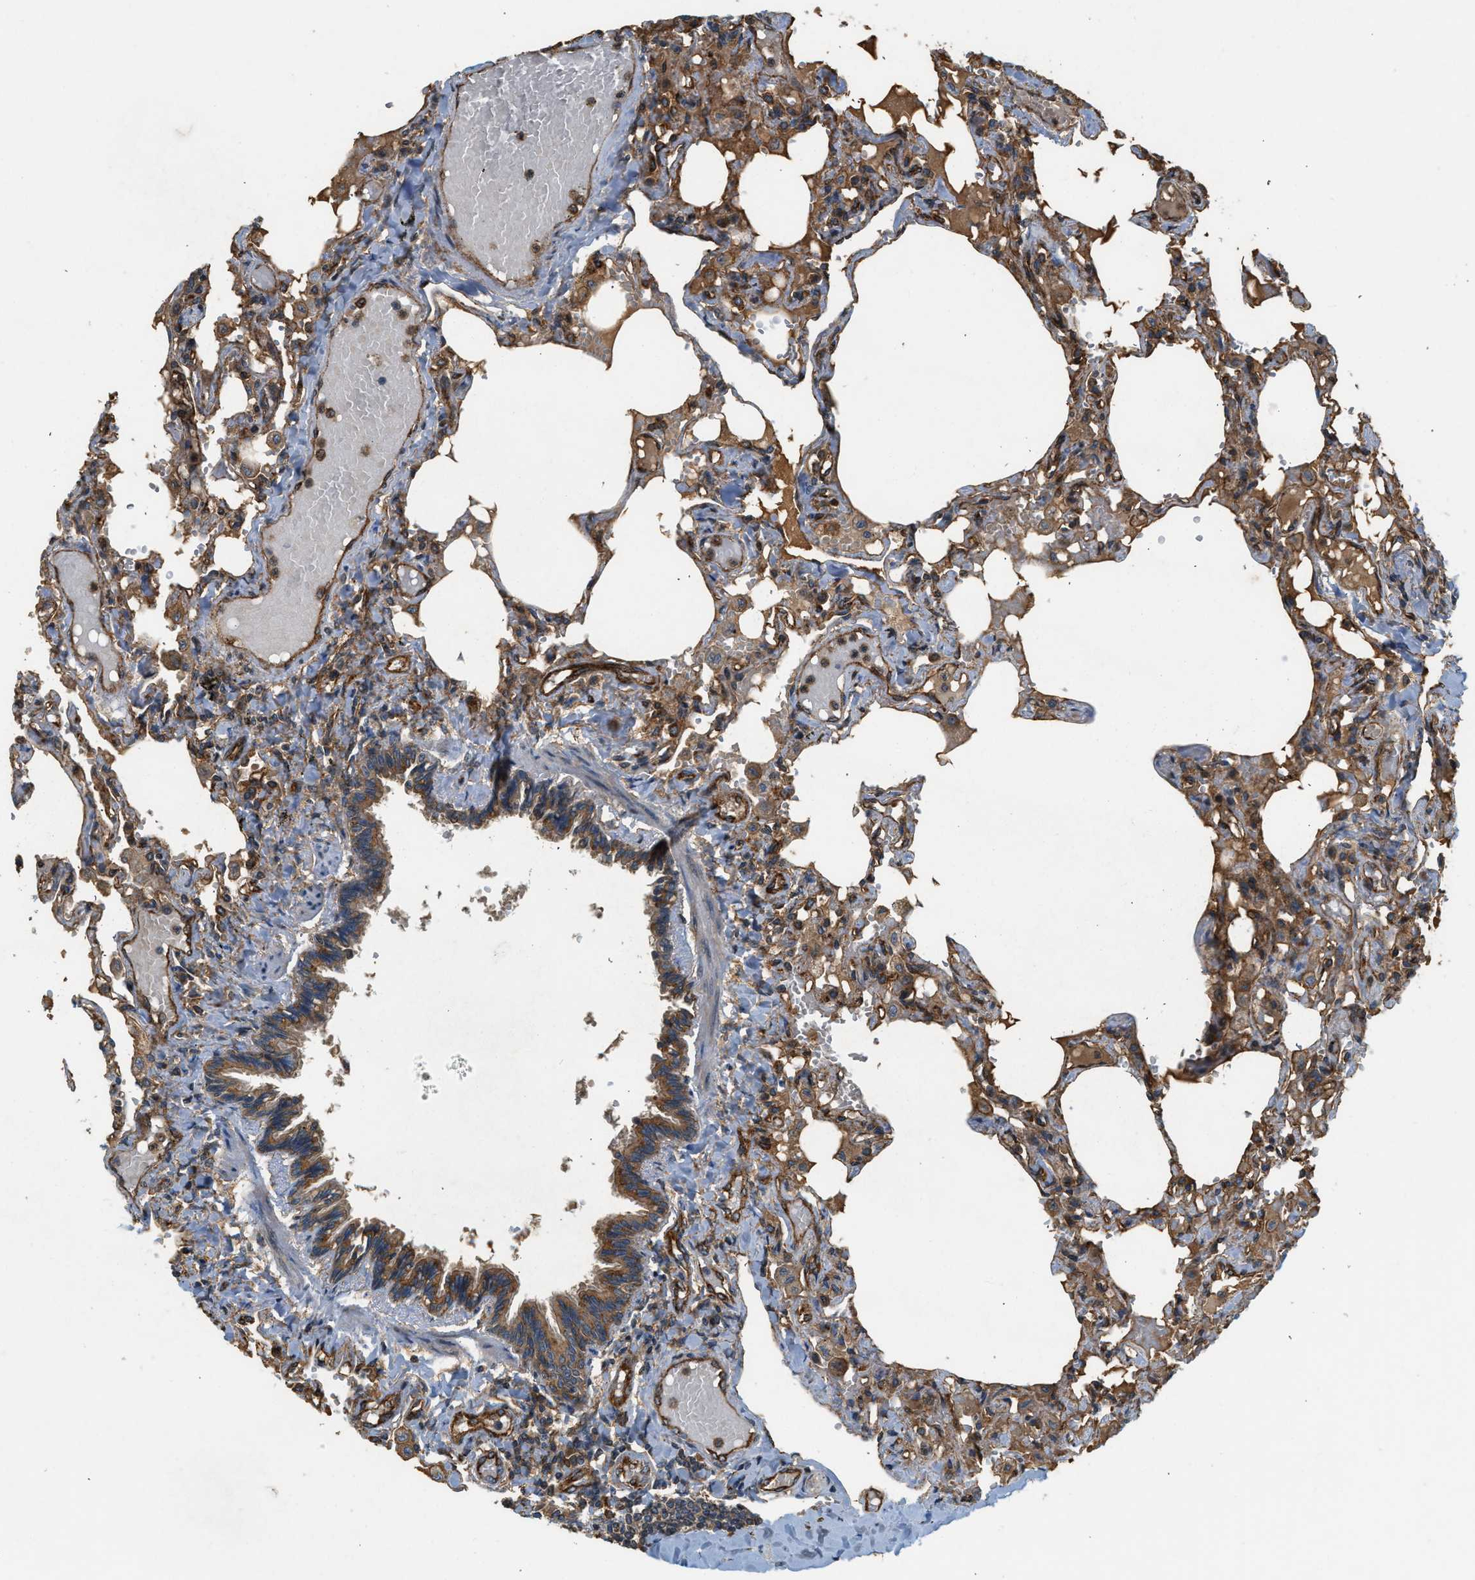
{"staining": {"intensity": "strong", "quantity": ">75%", "location": "cytoplasmic/membranous"}, "tissue": "lung", "cell_type": "Alveolar cells", "image_type": "normal", "snomed": [{"axis": "morphology", "description": "Normal tissue, NOS"}, {"axis": "topography", "description": "Lung"}], "caption": "IHC photomicrograph of normal human lung stained for a protein (brown), which displays high levels of strong cytoplasmic/membranous positivity in about >75% of alveolar cells.", "gene": "HIP1", "patient": {"sex": "male", "age": 21}}